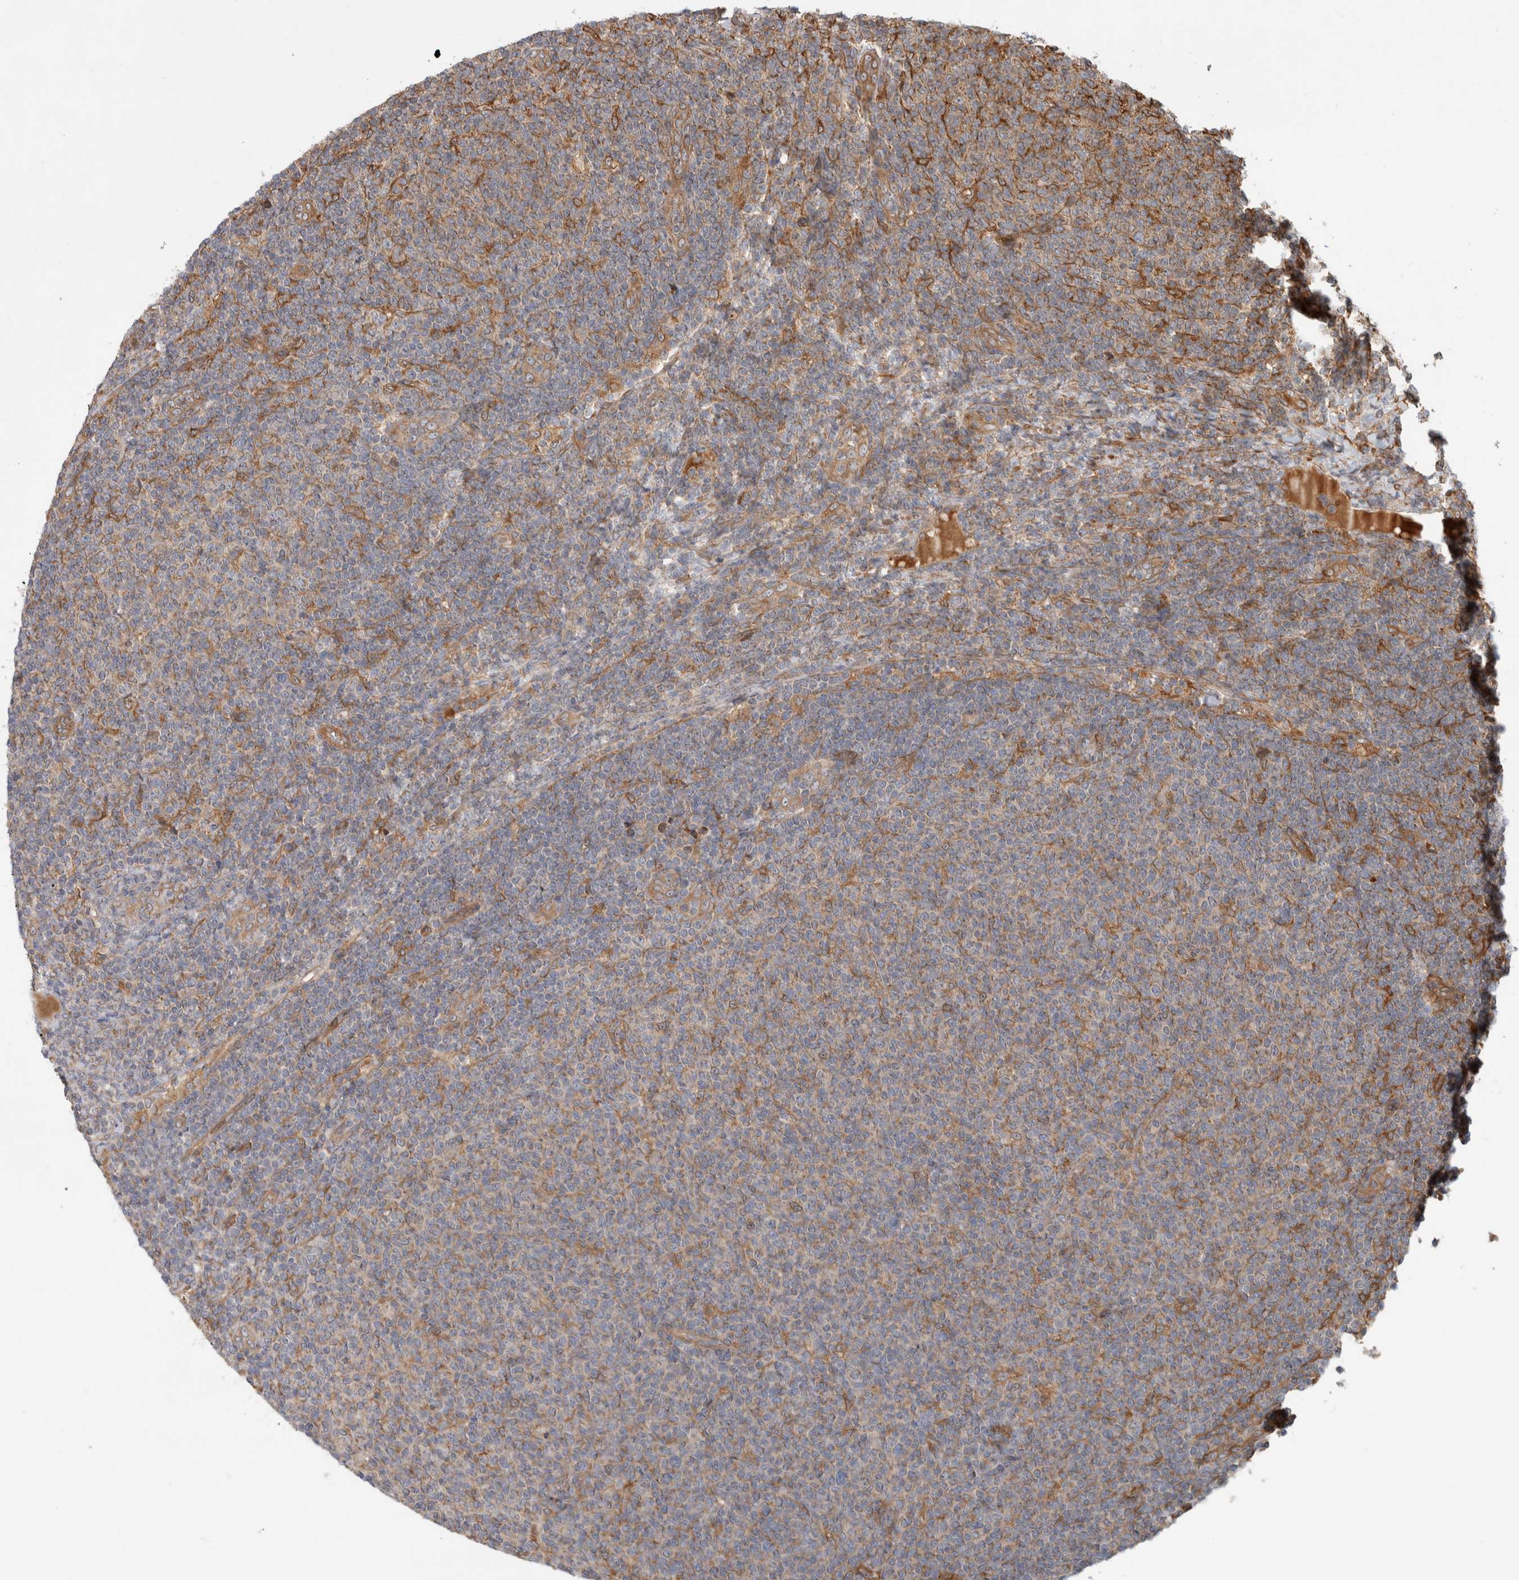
{"staining": {"intensity": "weak", "quantity": "25%-75%", "location": "cytoplasmic/membranous"}, "tissue": "lymphoma", "cell_type": "Tumor cells", "image_type": "cancer", "snomed": [{"axis": "morphology", "description": "Malignant lymphoma, non-Hodgkin's type, Low grade"}, {"axis": "topography", "description": "Lymph node"}], "caption": "An image of human lymphoma stained for a protein exhibits weak cytoplasmic/membranous brown staining in tumor cells. The staining was performed using DAB (3,3'-diaminobenzidine), with brown indicating positive protein expression. Nuclei are stained blue with hematoxylin.", "gene": "TUBD1", "patient": {"sex": "male", "age": 66}}